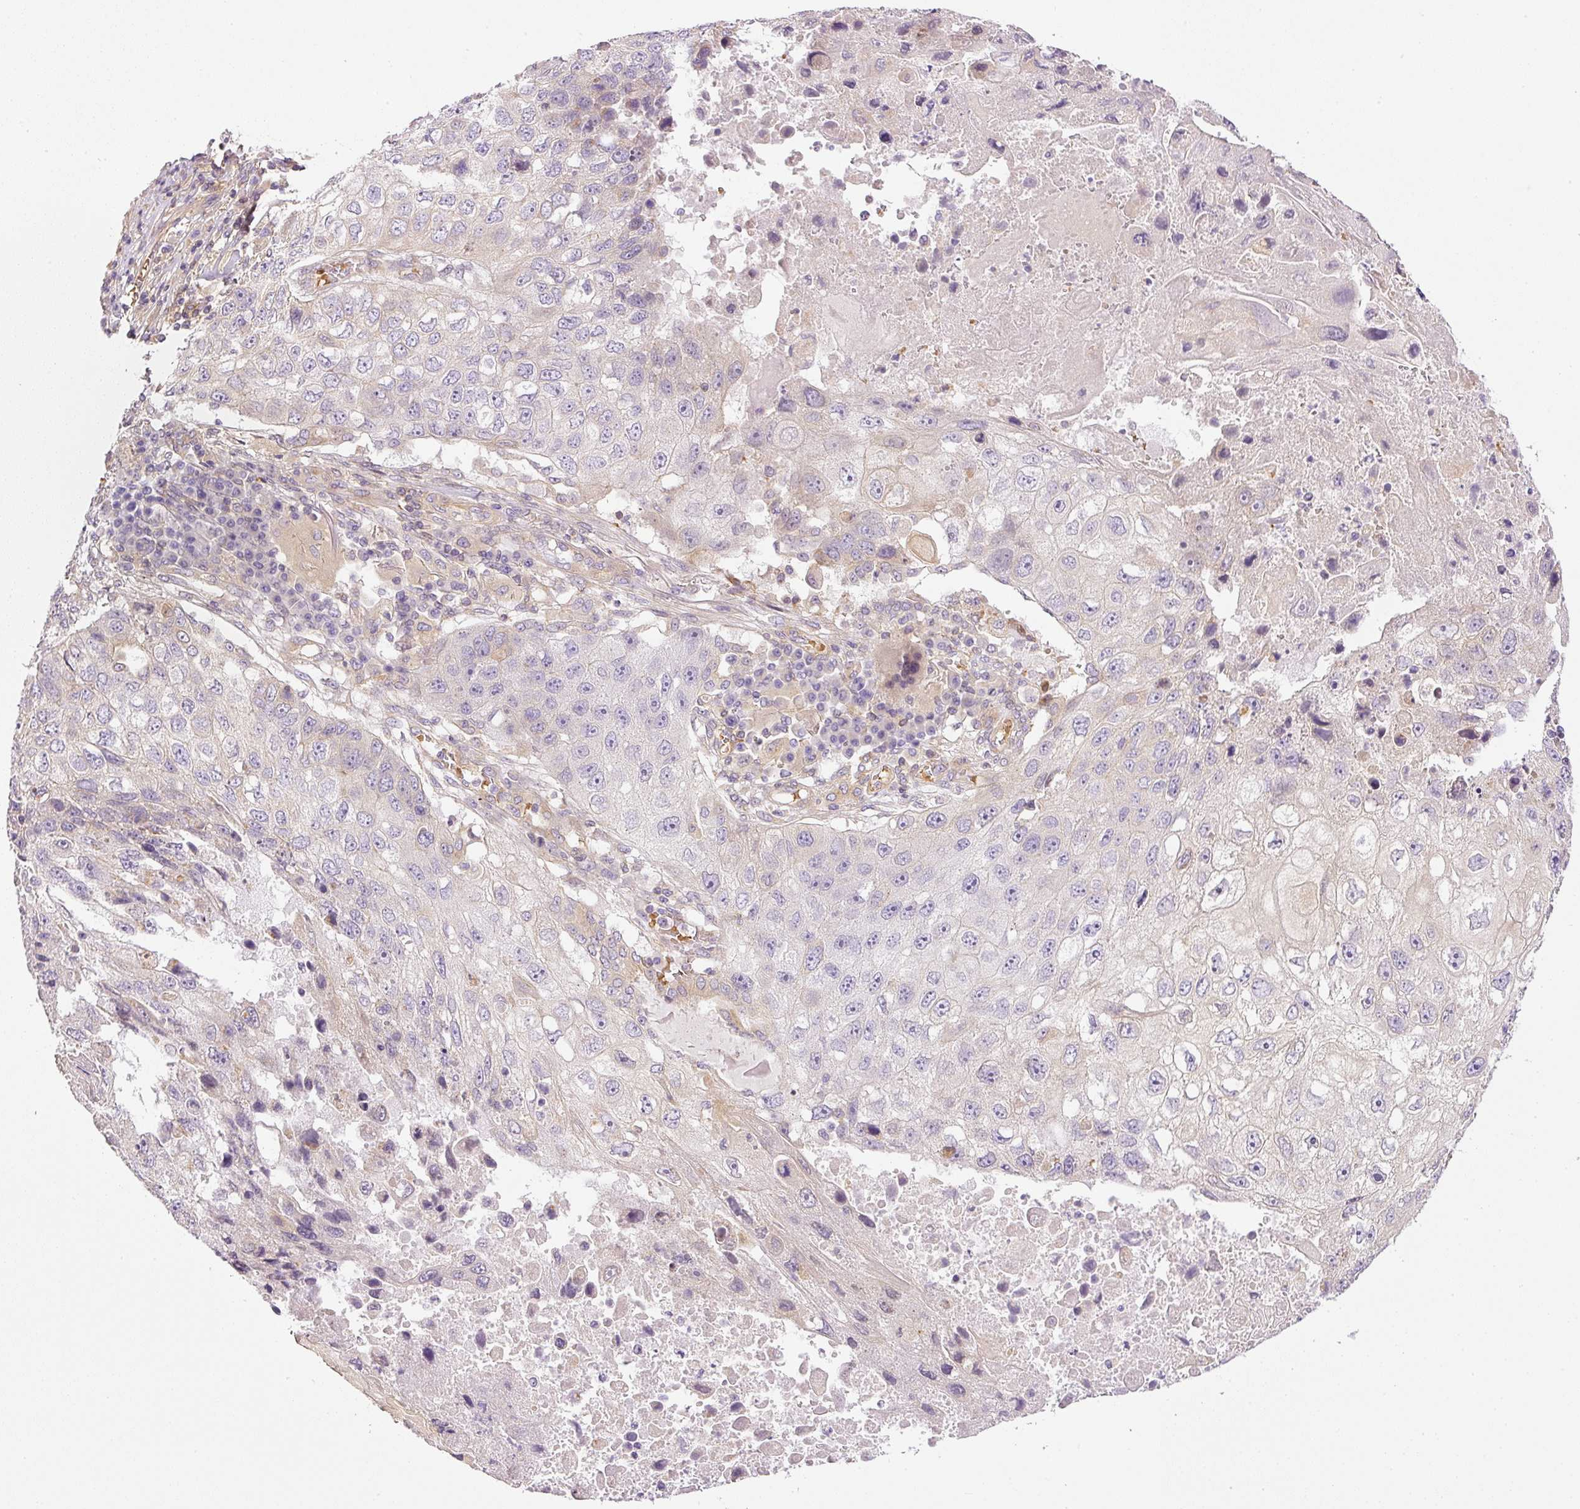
{"staining": {"intensity": "negative", "quantity": "none", "location": "none"}, "tissue": "lung cancer", "cell_type": "Tumor cells", "image_type": "cancer", "snomed": [{"axis": "morphology", "description": "Squamous cell carcinoma, NOS"}, {"axis": "topography", "description": "Lung"}], "caption": "Squamous cell carcinoma (lung) was stained to show a protein in brown. There is no significant expression in tumor cells.", "gene": "TBC1D2B", "patient": {"sex": "male", "age": 61}}